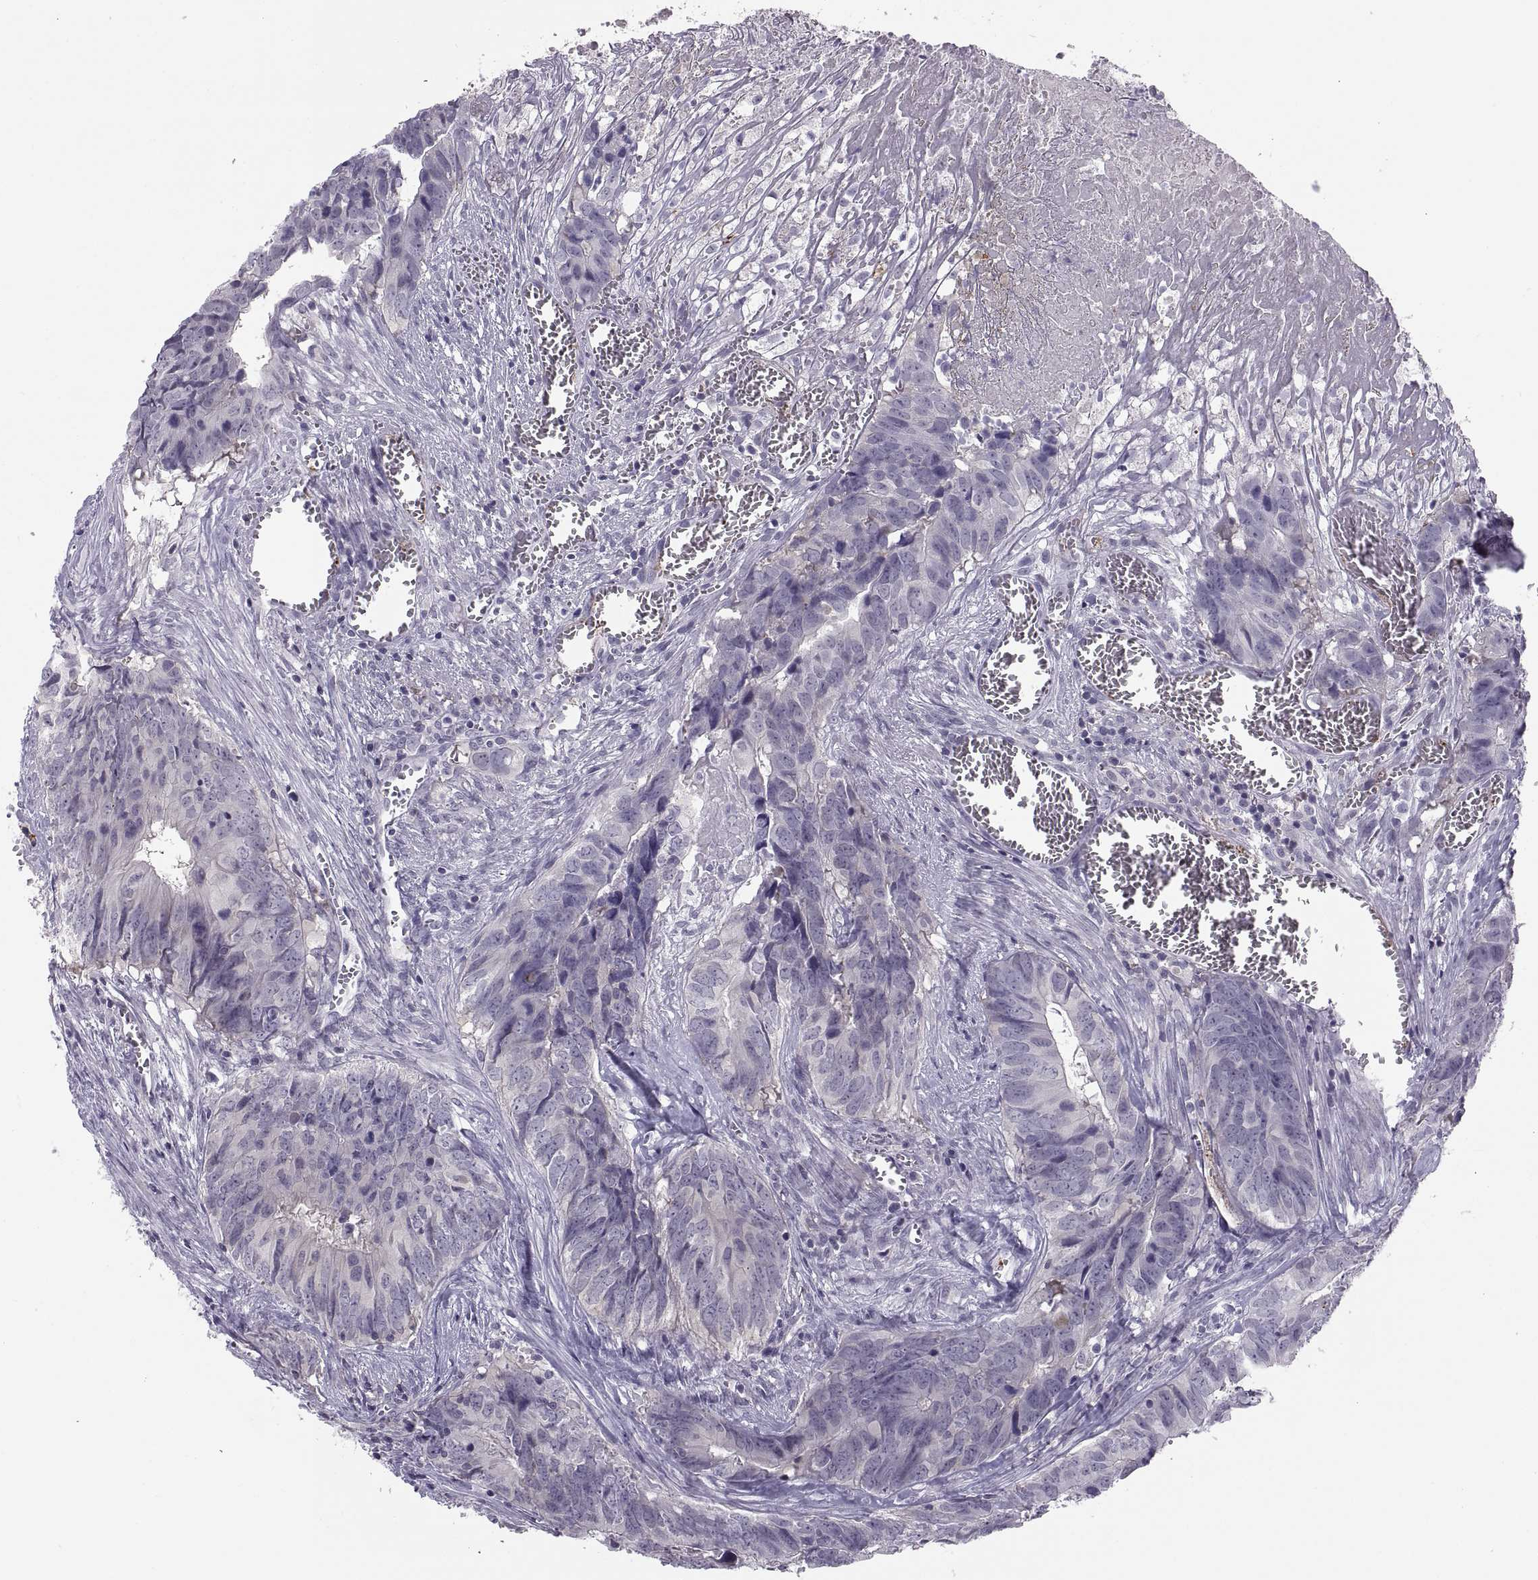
{"staining": {"intensity": "negative", "quantity": "none", "location": "none"}, "tissue": "colorectal cancer", "cell_type": "Tumor cells", "image_type": "cancer", "snomed": [{"axis": "morphology", "description": "Adenocarcinoma, NOS"}, {"axis": "topography", "description": "Colon"}], "caption": "Immunohistochemical staining of human colorectal adenocarcinoma shows no significant staining in tumor cells.", "gene": "TTC21A", "patient": {"sex": "female", "age": 82}}